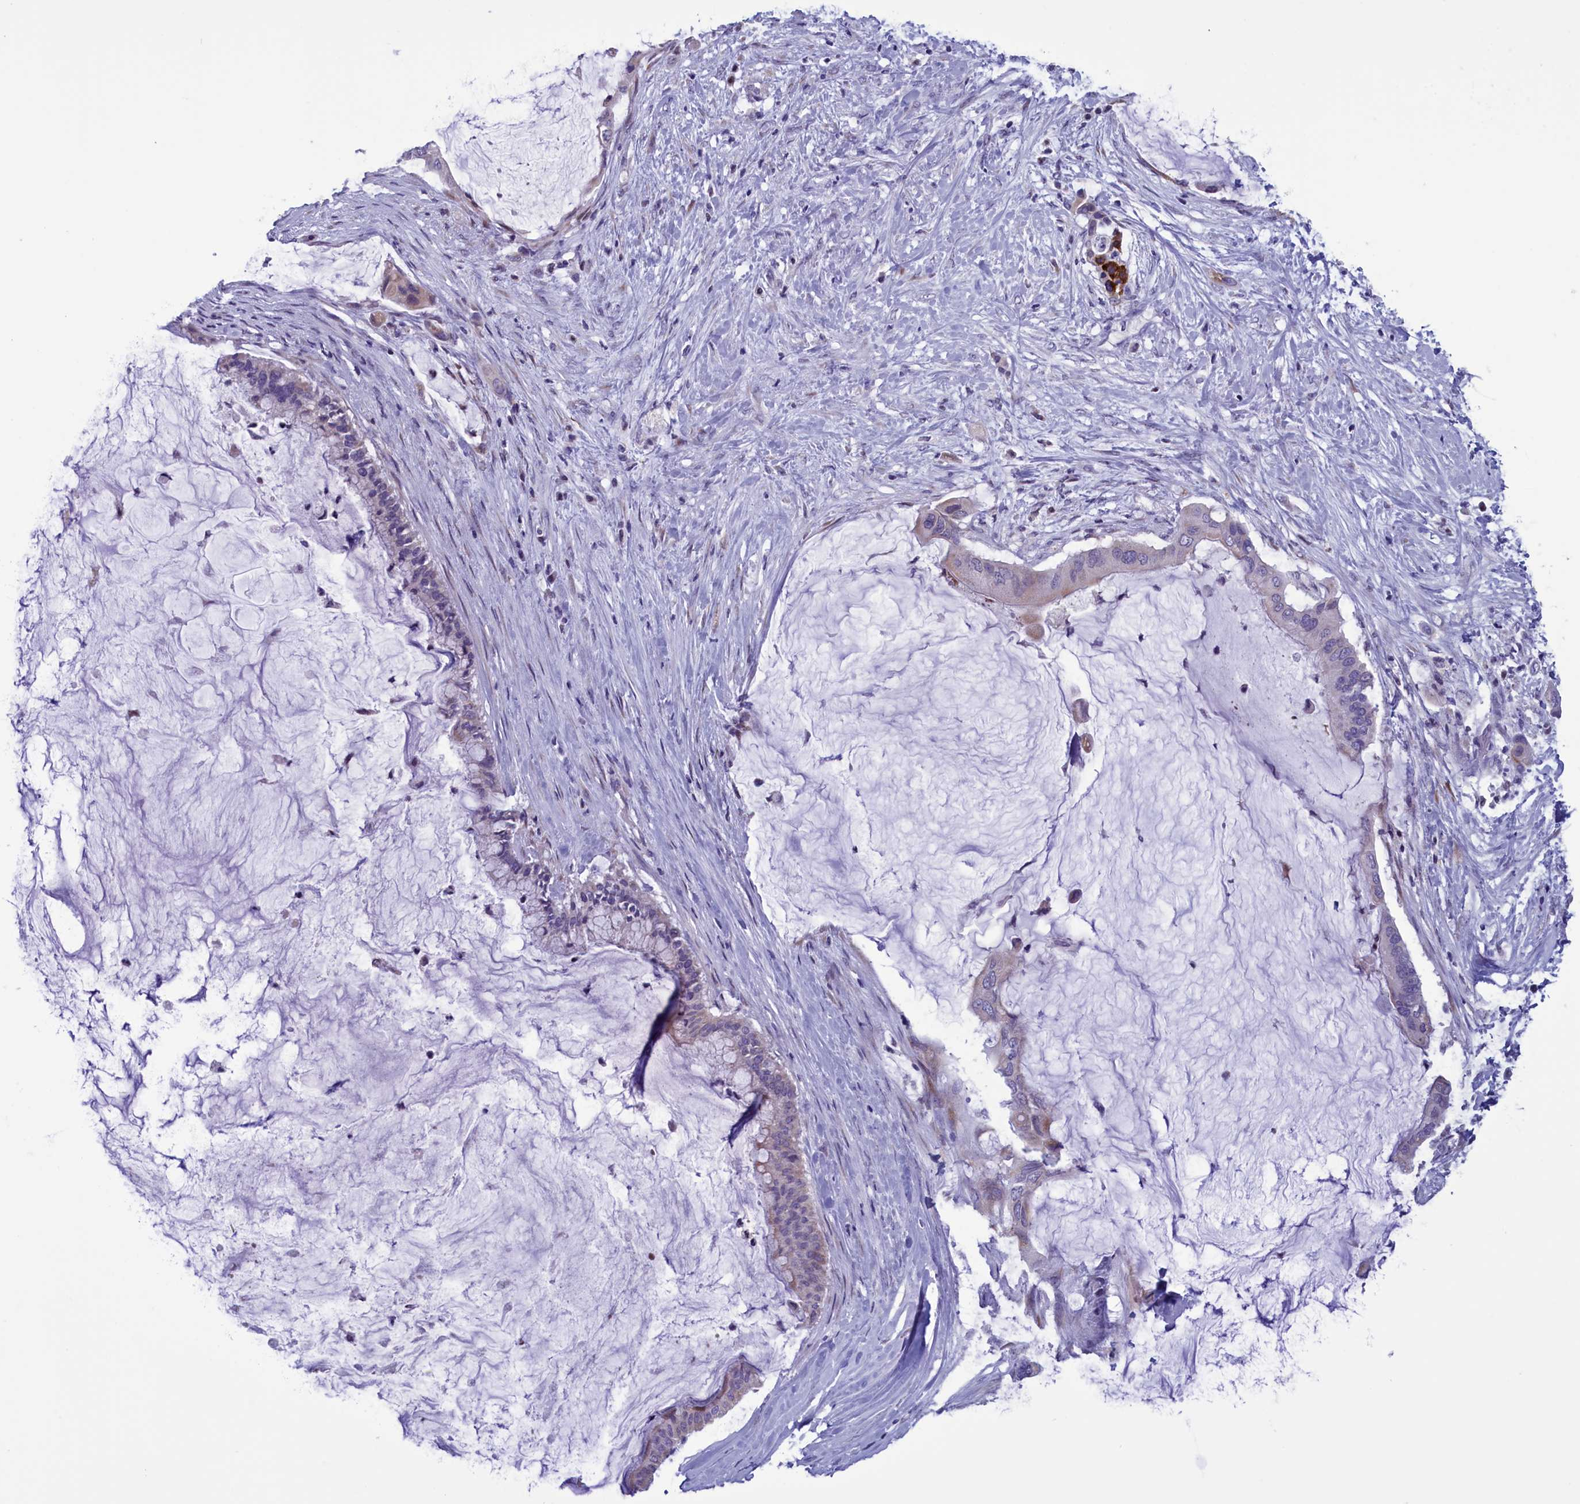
{"staining": {"intensity": "weak", "quantity": "<25%", "location": "cytoplasmic/membranous"}, "tissue": "pancreatic cancer", "cell_type": "Tumor cells", "image_type": "cancer", "snomed": [{"axis": "morphology", "description": "Adenocarcinoma, NOS"}, {"axis": "topography", "description": "Pancreas"}], "caption": "Photomicrograph shows no significant protein staining in tumor cells of pancreatic cancer. (Stains: DAB (3,3'-diaminobenzidine) IHC with hematoxylin counter stain, Microscopy: brightfield microscopy at high magnification).", "gene": "PARS2", "patient": {"sex": "male", "age": 41}}